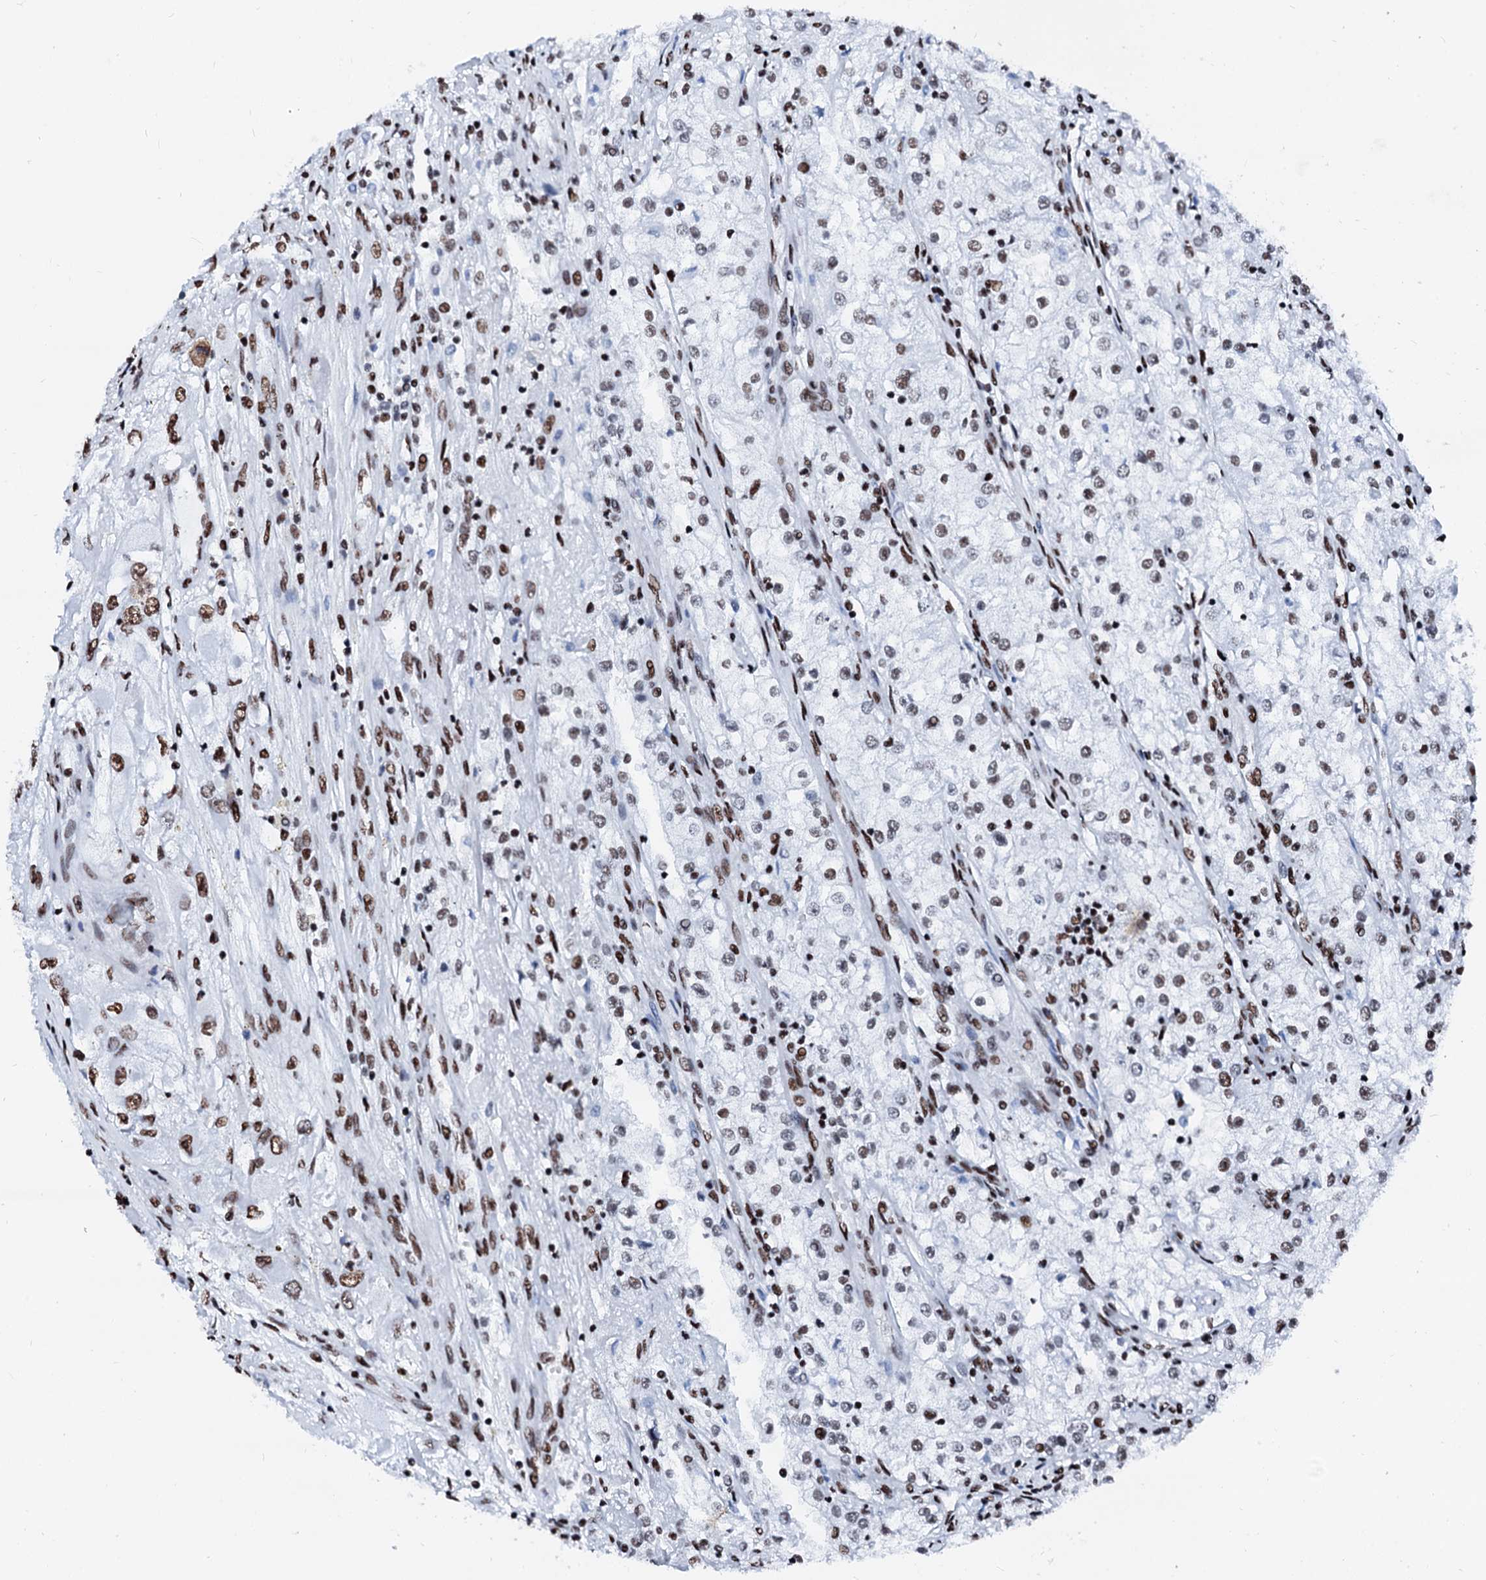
{"staining": {"intensity": "moderate", "quantity": "25%-75%", "location": "nuclear"}, "tissue": "renal cancer", "cell_type": "Tumor cells", "image_type": "cancer", "snomed": [{"axis": "morphology", "description": "Adenocarcinoma, NOS"}, {"axis": "topography", "description": "Kidney"}], "caption": "Human renal adenocarcinoma stained with a brown dye shows moderate nuclear positive positivity in about 25%-75% of tumor cells.", "gene": "RALY", "patient": {"sex": "female", "age": 52}}